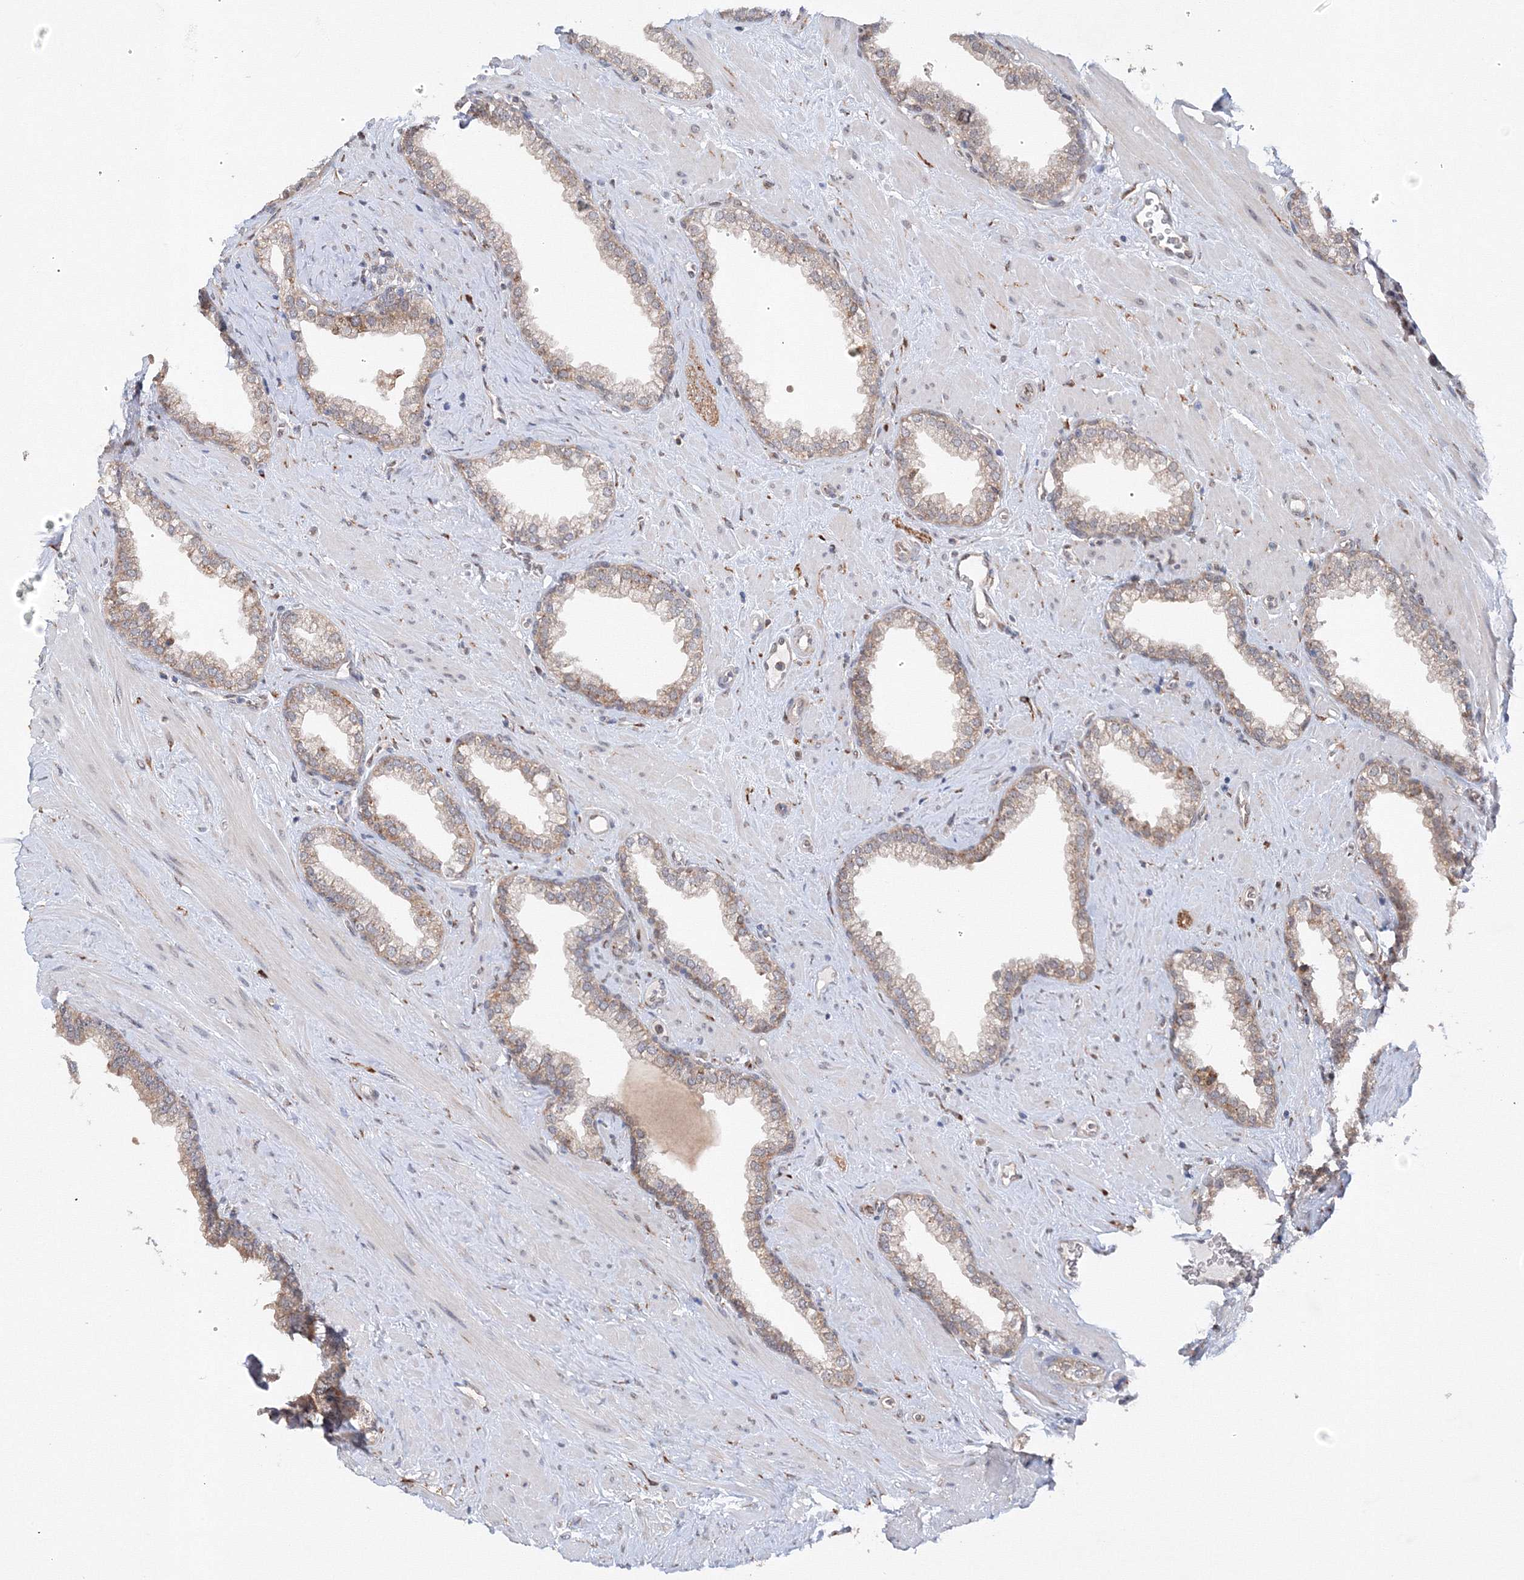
{"staining": {"intensity": "moderate", "quantity": "25%-75%", "location": "cytoplasmic/membranous"}, "tissue": "prostate", "cell_type": "Glandular cells", "image_type": "normal", "snomed": [{"axis": "morphology", "description": "Normal tissue, NOS"}, {"axis": "morphology", "description": "Urothelial carcinoma, Low grade"}, {"axis": "topography", "description": "Urinary bladder"}, {"axis": "topography", "description": "Prostate"}], "caption": "This is a micrograph of IHC staining of unremarkable prostate, which shows moderate staining in the cytoplasmic/membranous of glandular cells.", "gene": "DIS3L2", "patient": {"sex": "male", "age": 60}}